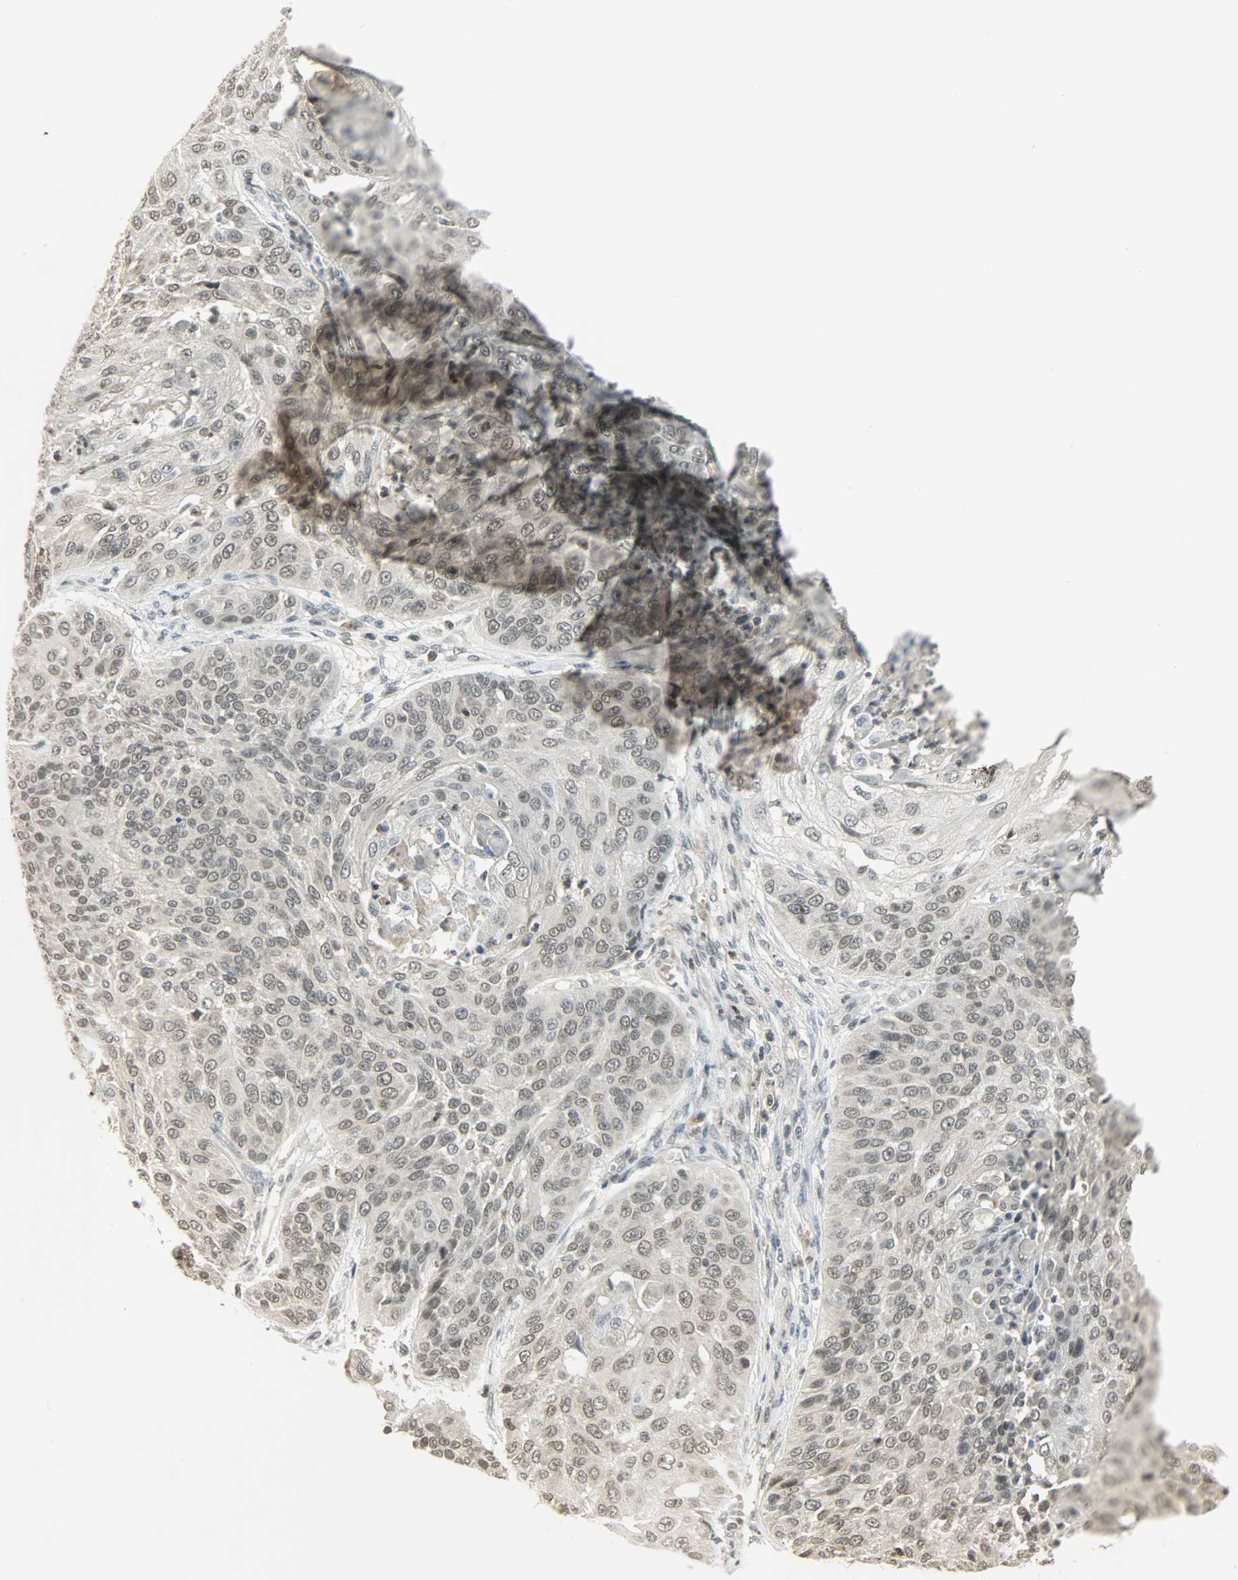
{"staining": {"intensity": "weak", "quantity": "<25%", "location": "nuclear"}, "tissue": "cervical cancer", "cell_type": "Tumor cells", "image_type": "cancer", "snomed": [{"axis": "morphology", "description": "Squamous cell carcinoma, NOS"}, {"axis": "topography", "description": "Cervix"}], "caption": "Tumor cells show no significant protein staining in cervical cancer (squamous cell carcinoma).", "gene": "SMARCA5", "patient": {"sex": "female", "age": 64}}